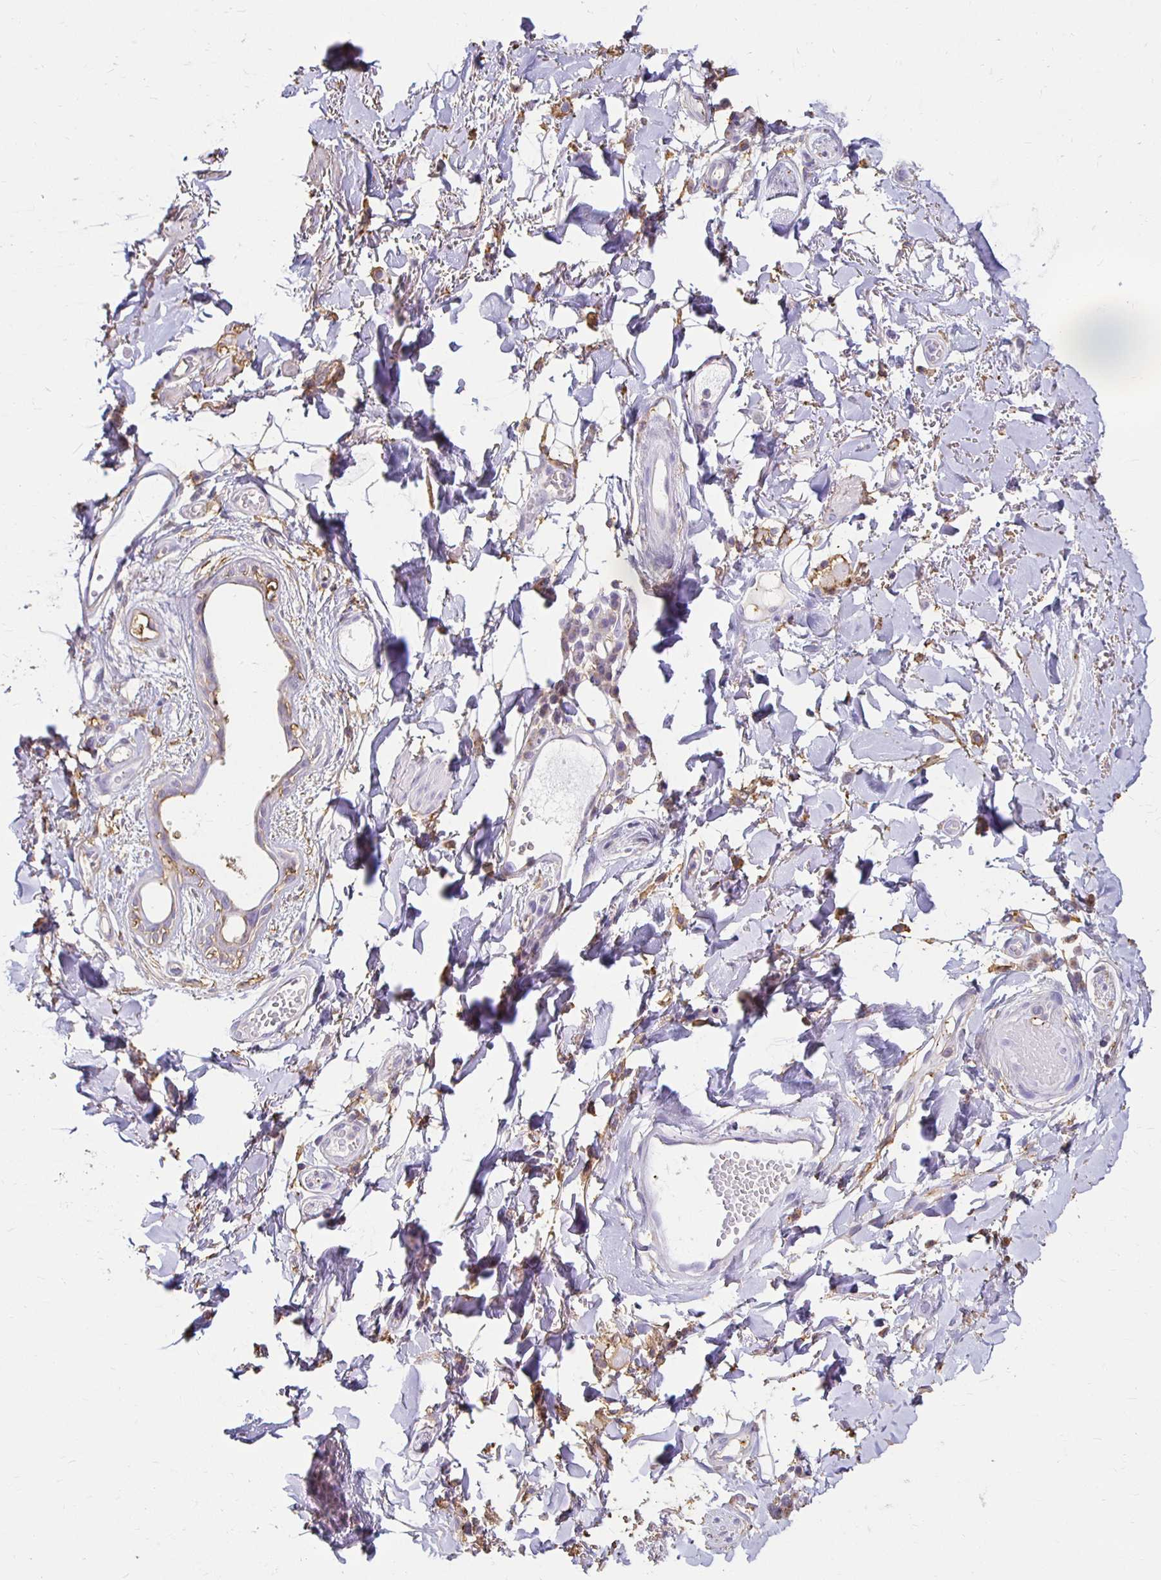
{"staining": {"intensity": "negative", "quantity": "none", "location": "none"}, "tissue": "adipose tissue", "cell_type": "Adipocytes", "image_type": "normal", "snomed": [{"axis": "morphology", "description": "Normal tissue, NOS"}, {"axis": "topography", "description": "Anal"}, {"axis": "topography", "description": "Peripheral nerve tissue"}], "caption": "Protein analysis of normal adipose tissue displays no significant staining in adipocytes. (Immunohistochemistry (ihc), brightfield microscopy, high magnification).", "gene": "TAS1R3", "patient": {"sex": "male", "age": 78}}